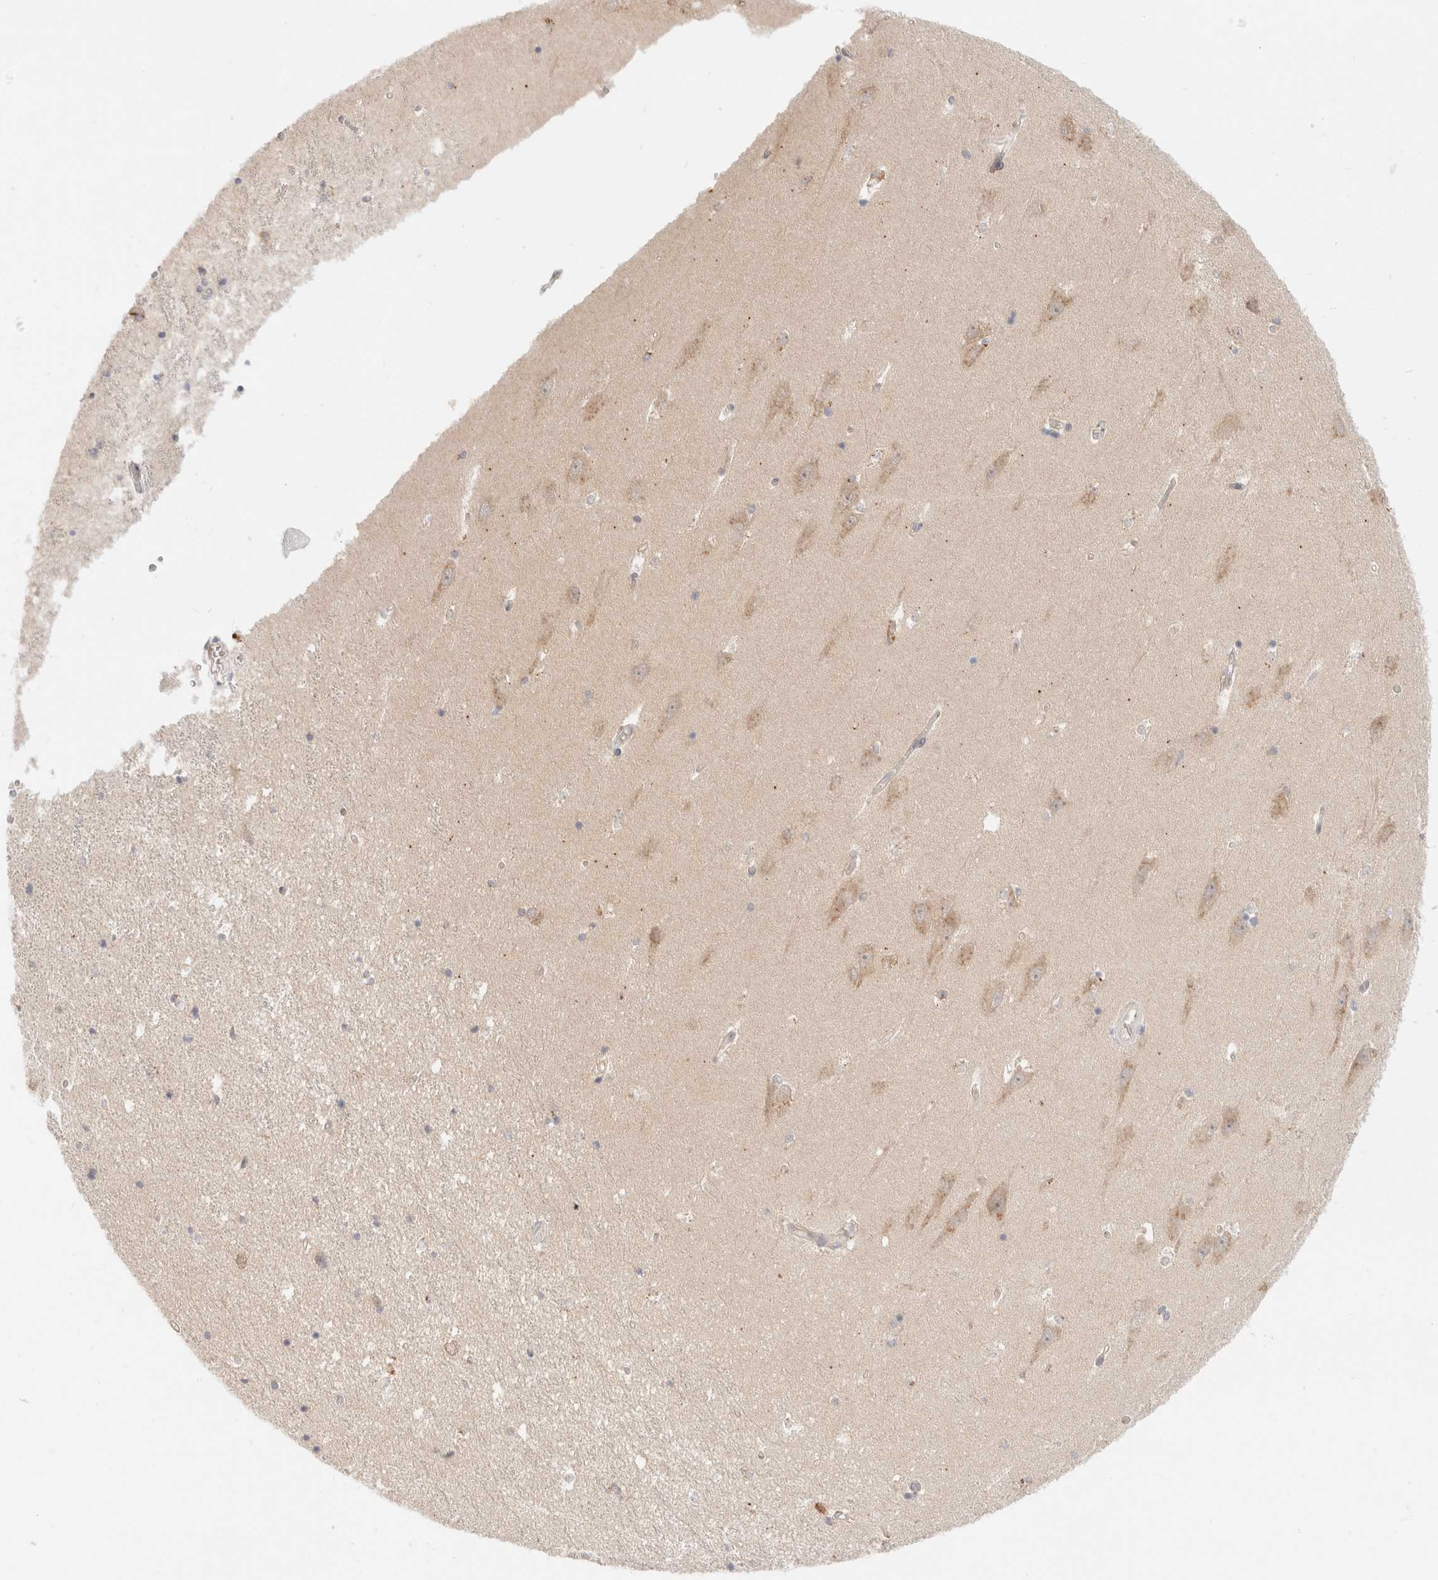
{"staining": {"intensity": "weak", "quantity": "<25%", "location": "cytoplasmic/membranous"}, "tissue": "hippocampus", "cell_type": "Glial cells", "image_type": "normal", "snomed": [{"axis": "morphology", "description": "Normal tissue, NOS"}, {"axis": "topography", "description": "Hippocampus"}], "caption": "Immunohistochemical staining of normal human hippocampus reveals no significant positivity in glial cells. Nuclei are stained in blue.", "gene": "EFCAB13", "patient": {"sex": "male", "age": 45}}